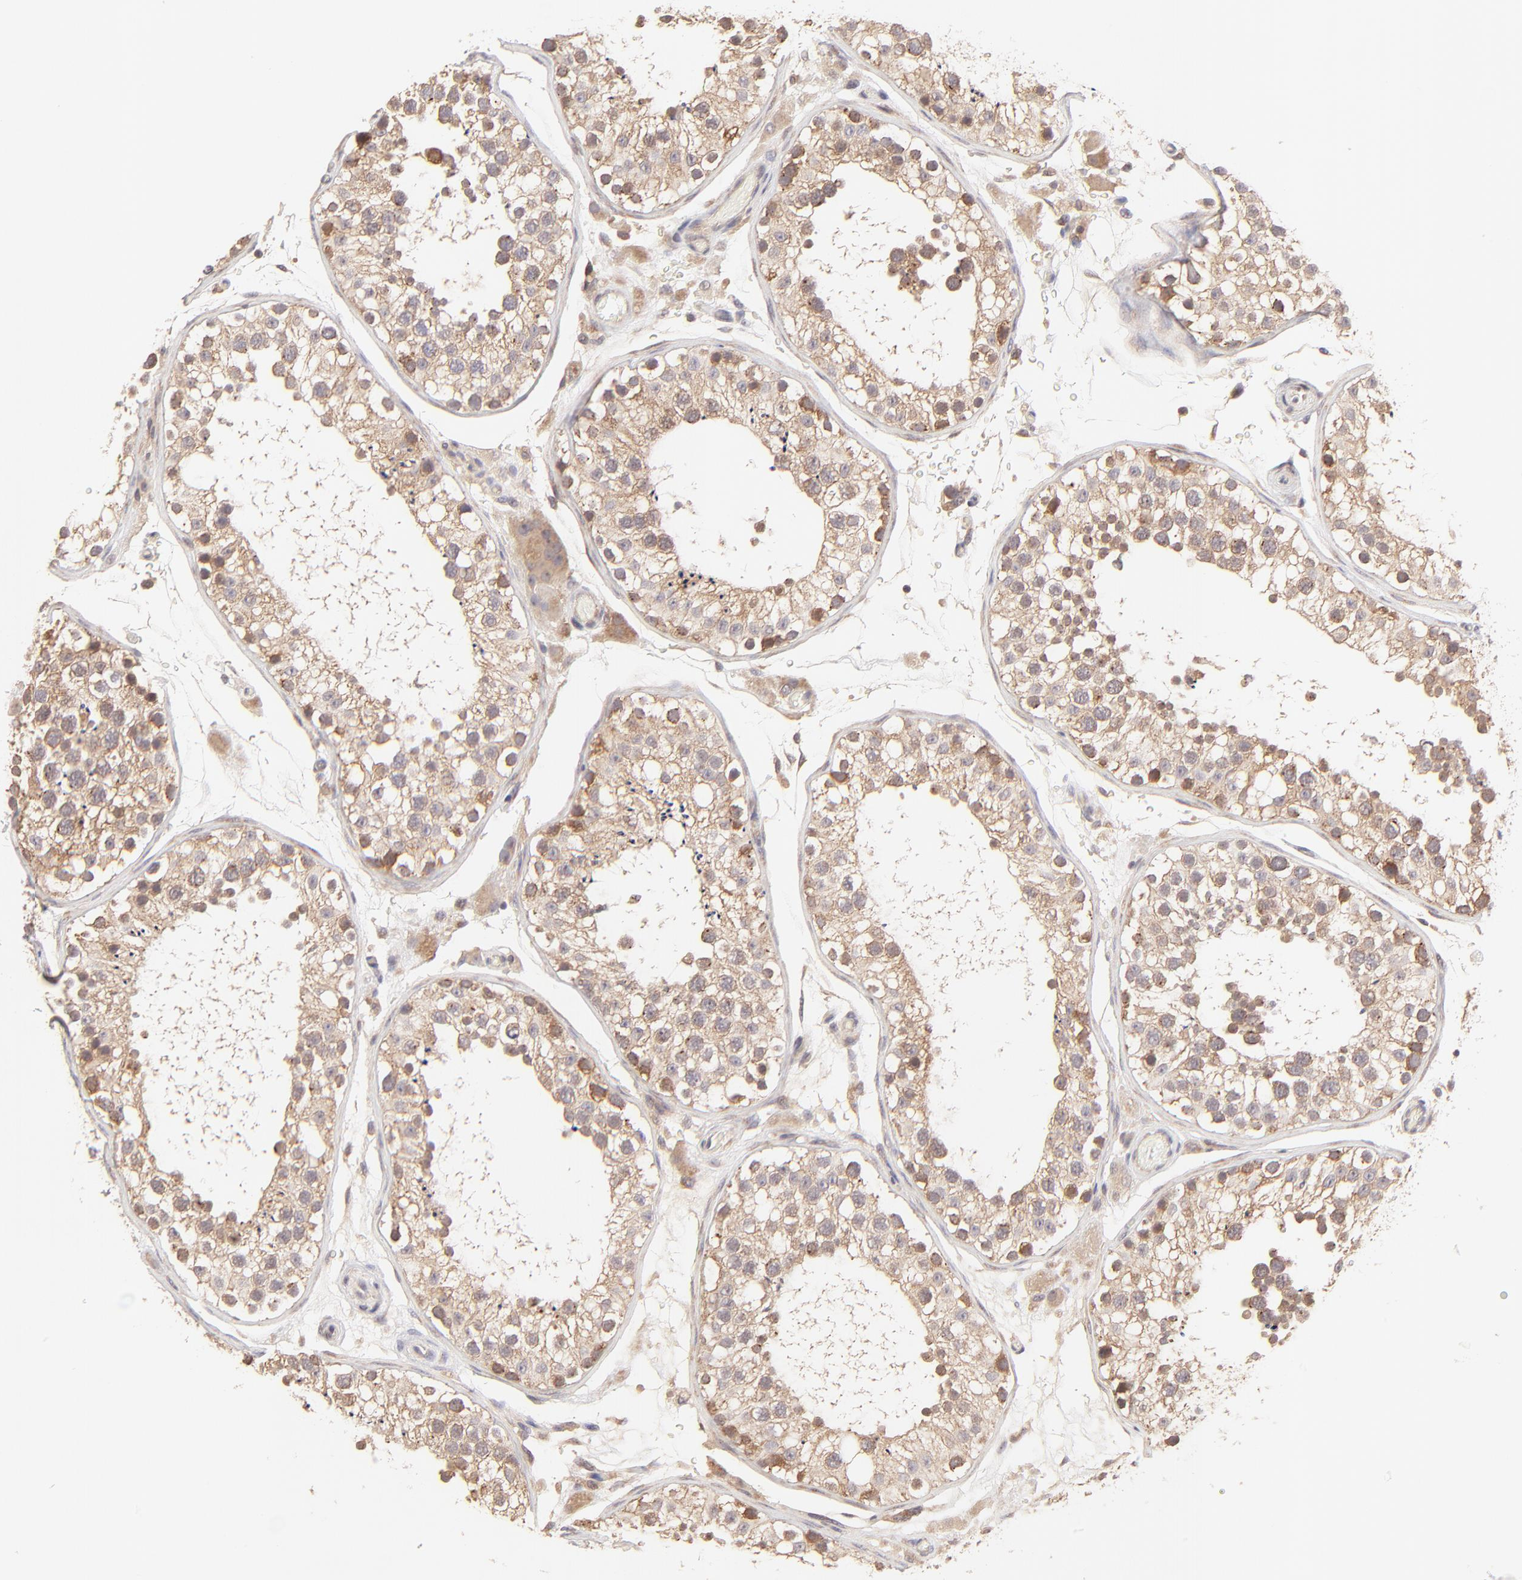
{"staining": {"intensity": "moderate", "quantity": ">75%", "location": "cytoplasmic/membranous"}, "tissue": "testis", "cell_type": "Cells in seminiferous ducts", "image_type": "normal", "snomed": [{"axis": "morphology", "description": "Normal tissue, NOS"}, {"axis": "topography", "description": "Testis"}], "caption": "Immunohistochemistry (IHC) (DAB) staining of benign testis shows moderate cytoplasmic/membranous protein expression in about >75% of cells in seminiferous ducts.", "gene": "TNRC6B", "patient": {"sex": "male", "age": 26}}